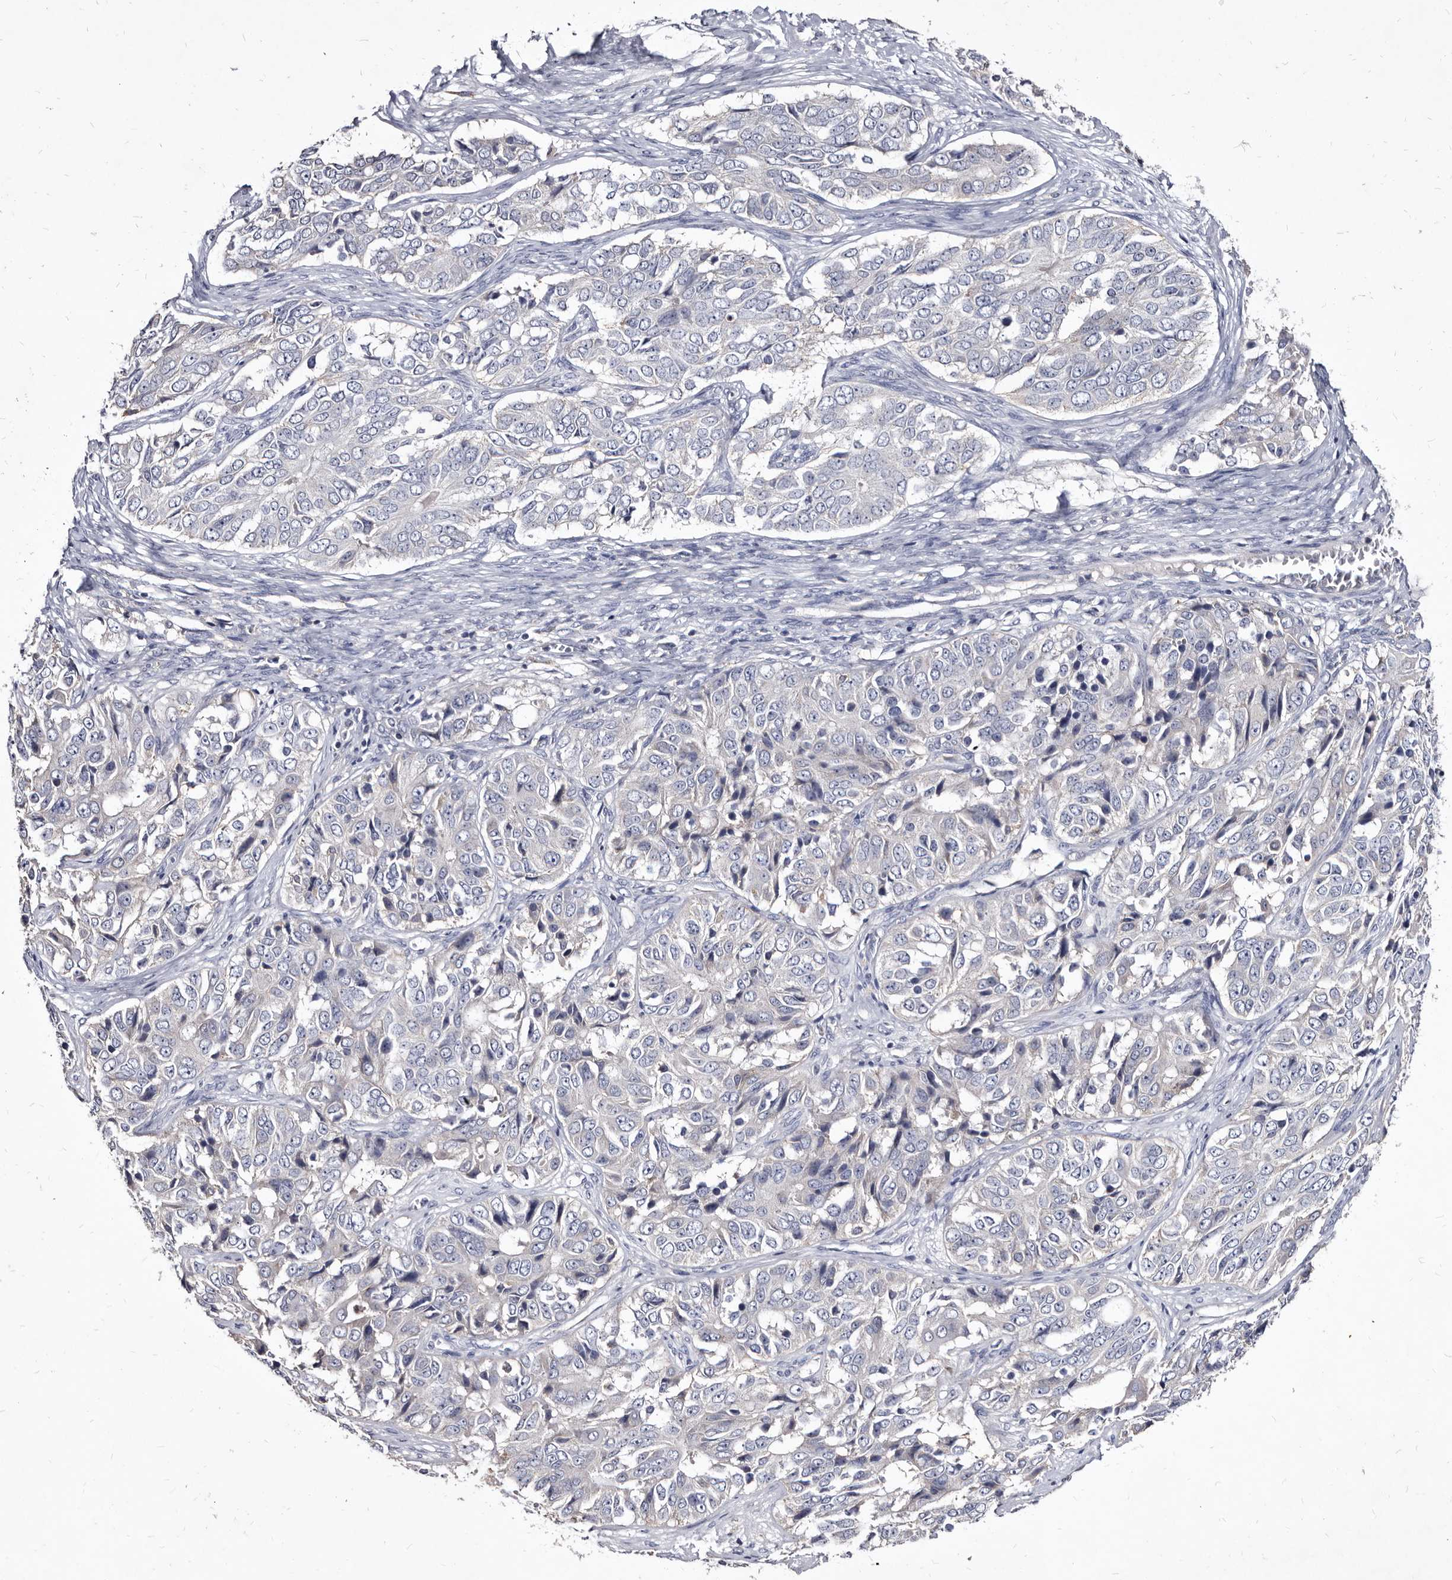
{"staining": {"intensity": "negative", "quantity": "none", "location": "none"}, "tissue": "ovarian cancer", "cell_type": "Tumor cells", "image_type": "cancer", "snomed": [{"axis": "morphology", "description": "Carcinoma, endometroid"}, {"axis": "topography", "description": "Ovary"}], "caption": "This image is of endometroid carcinoma (ovarian) stained with immunohistochemistry (IHC) to label a protein in brown with the nuclei are counter-stained blue. There is no staining in tumor cells. (DAB (3,3'-diaminobenzidine) immunohistochemistry visualized using brightfield microscopy, high magnification).", "gene": "SLC39A2", "patient": {"sex": "female", "age": 51}}